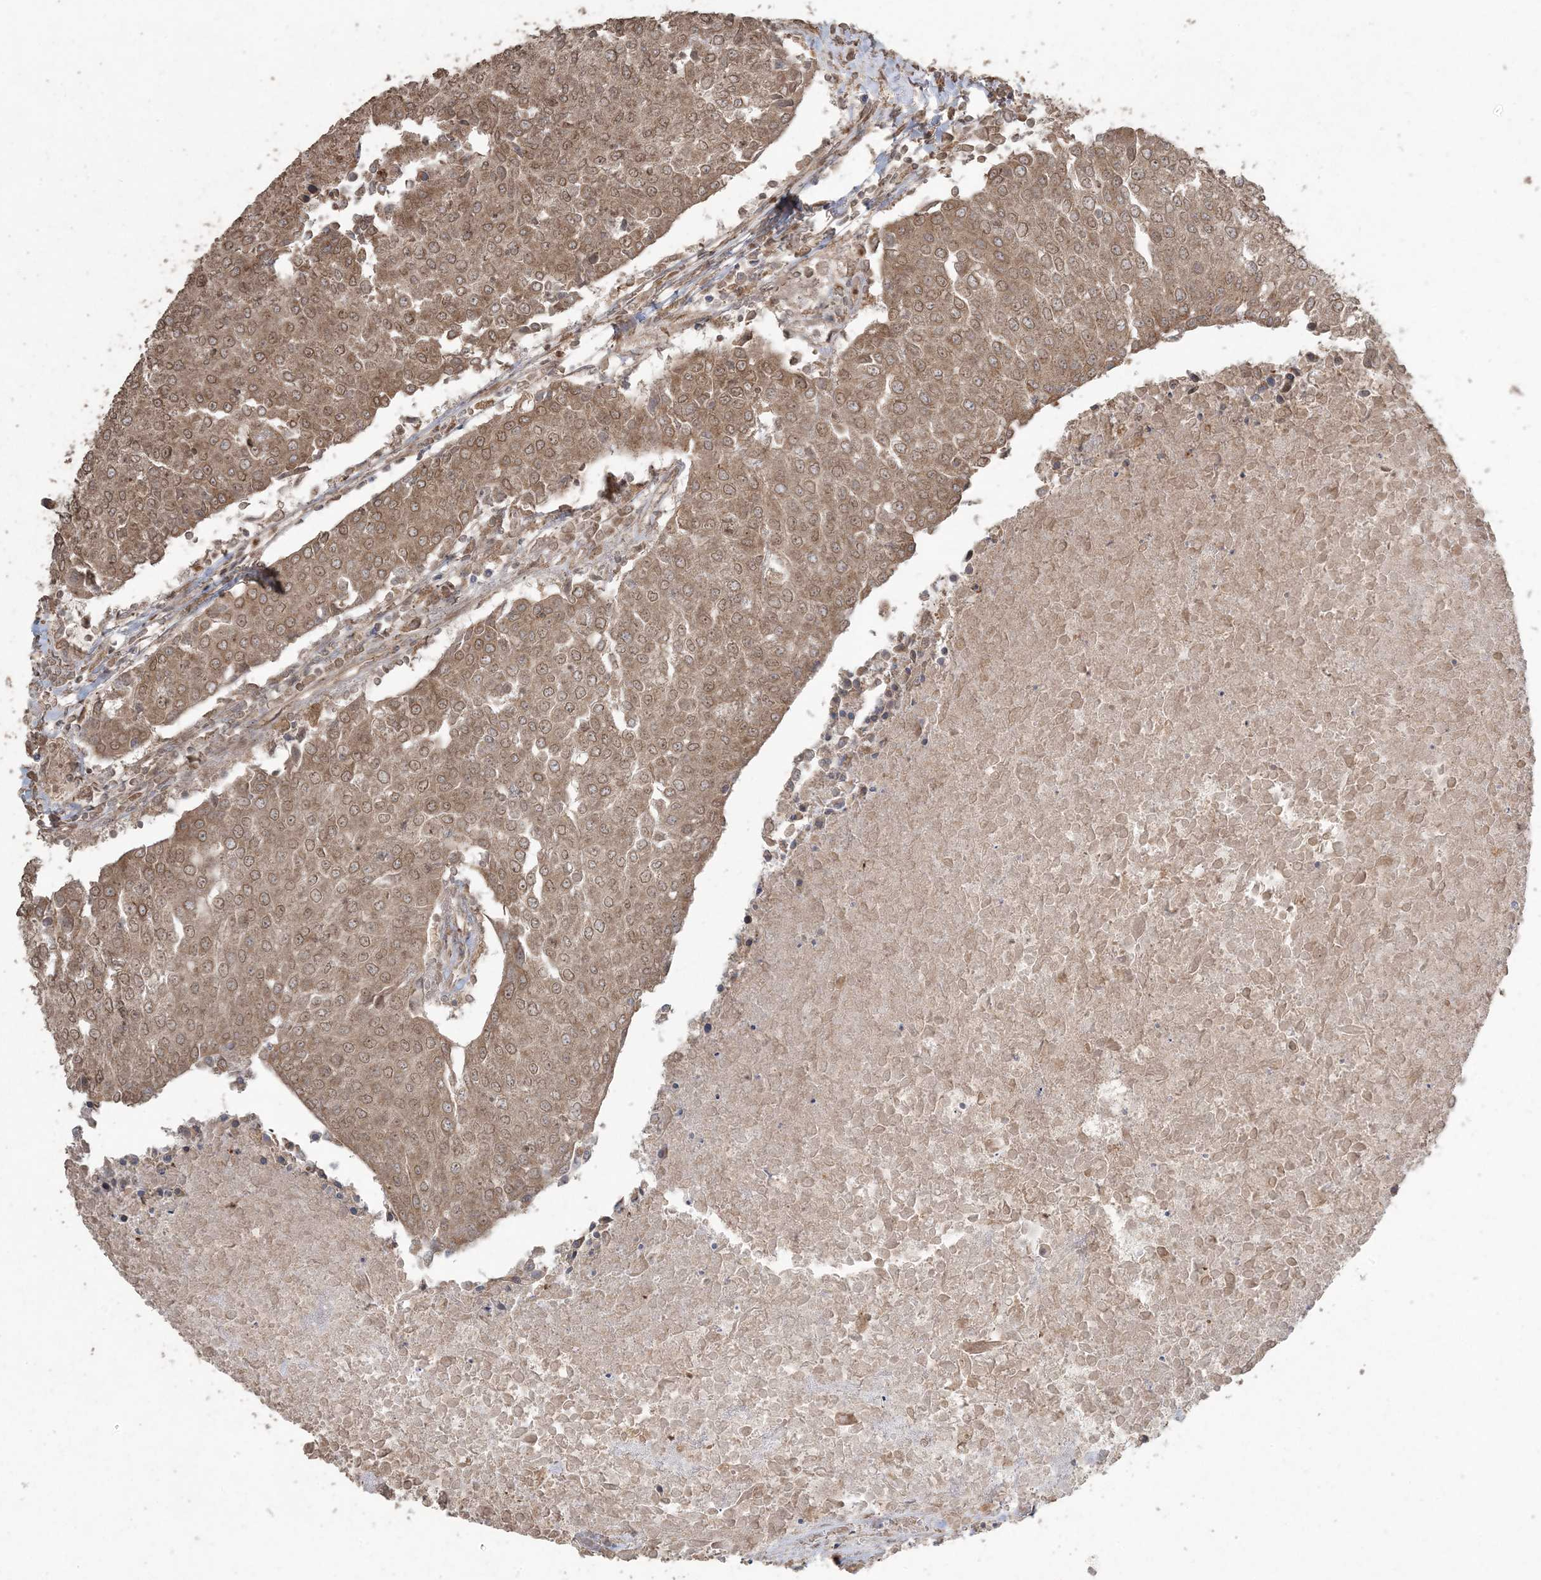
{"staining": {"intensity": "moderate", "quantity": ">75%", "location": "cytoplasmic/membranous,nuclear"}, "tissue": "urothelial cancer", "cell_type": "Tumor cells", "image_type": "cancer", "snomed": [{"axis": "morphology", "description": "Urothelial carcinoma, High grade"}, {"axis": "topography", "description": "Urinary bladder"}], "caption": "This image displays immunohistochemistry (IHC) staining of human high-grade urothelial carcinoma, with medium moderate cytoplasmic/membranous and nuclear staining in about >75% of tumor cells.", "gene": "DDX19B", "patient": {"sex": "female", "age": 85}}